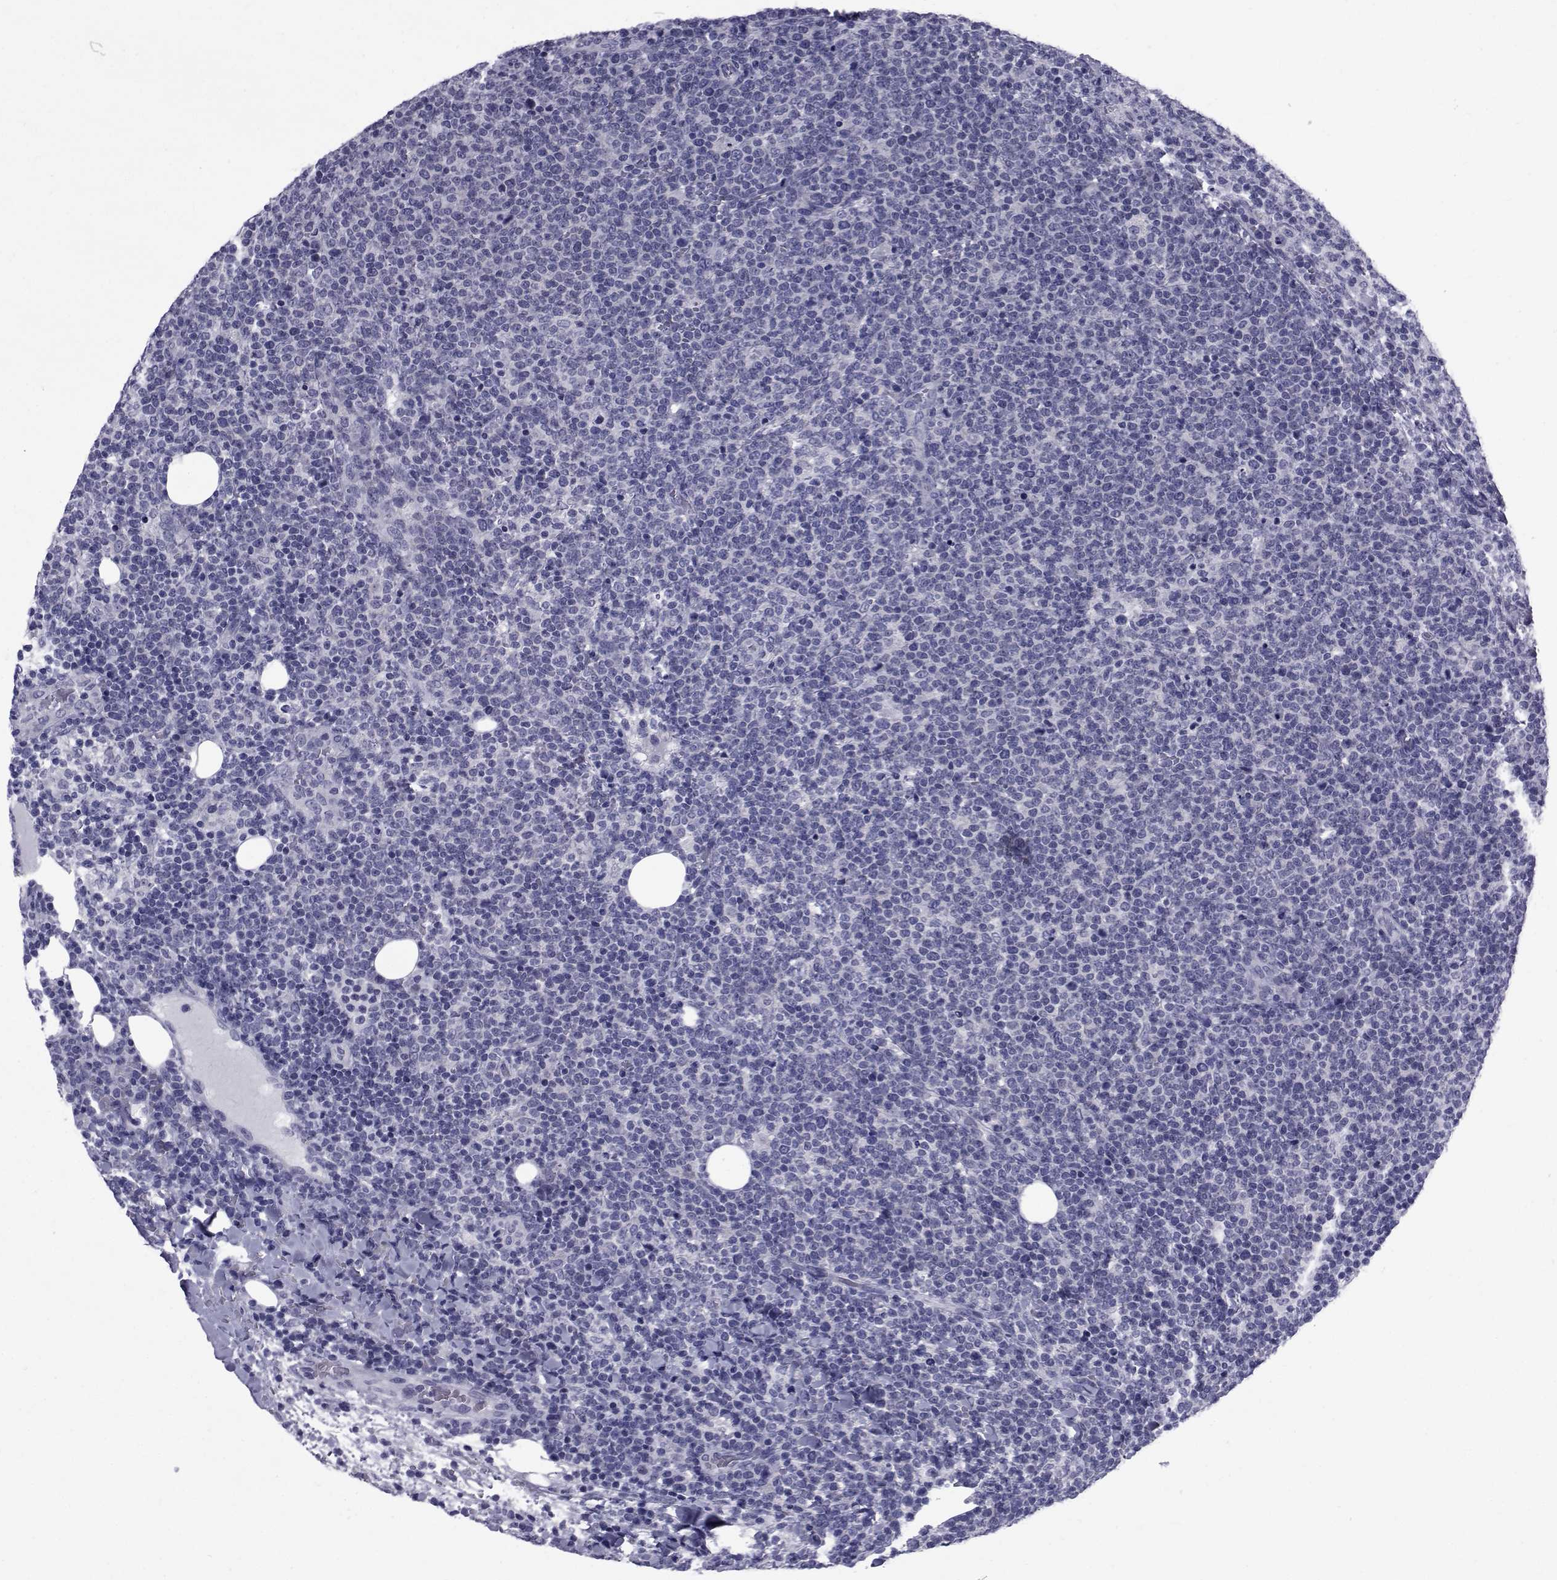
{"staining": {"intensity": "negative", "quantity": "none", "location": "none"}, "tissue": "lymphoma", "cell_type": "Tumor cells", "image_type": "cancer", "snomed": [{"axis": "morphology", "description": "Malignant lymphoma, non-Hodgkin's type, High grade"}, {"axis": "topography", "description": "Lymph node"}], "caption": "IHC of high-grade malignant lymphoma, non-Hodgkin's type reveals no positivity in tumor cells.", "gene": "GKAP1", "patient": {"sex": "male", "age": 61}}